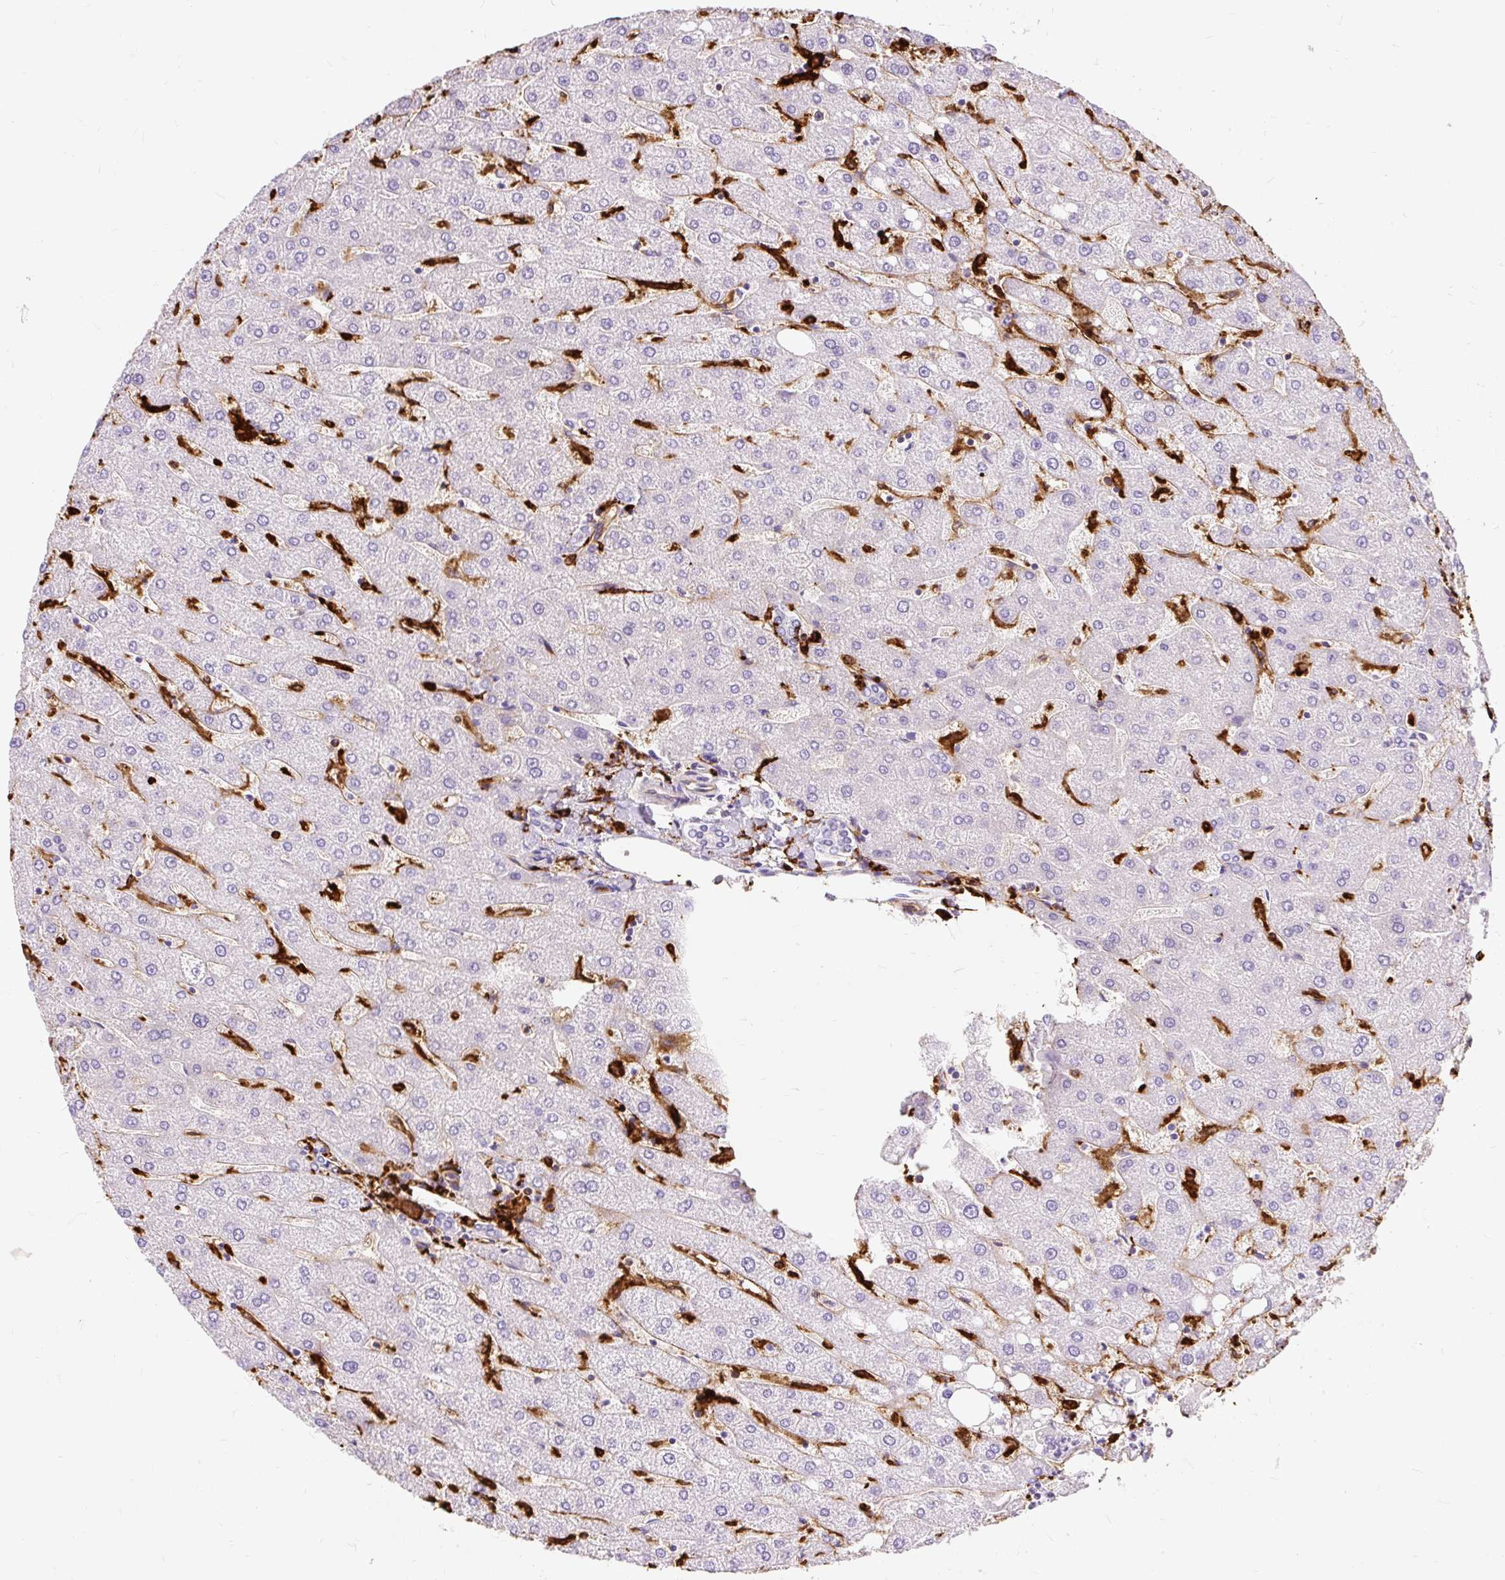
{"staining": {"intensity": "negative", "quantity": "none", "location": "none"}, "tissue": "liver", "cell_type": "Cholangiocytes", "image_type": "normal", "snomed": [{"axis": "morphology", "description": "Normal tissue, NOS"}, {"axis": "topography", "description": "Liver"}], "caption": "High power microscopy image of an IHC photomicrograph of normal liver, revealing no significant expression in cholangiocytes.", "gene": "HLA", "patient": {"sex": "male", "age": 67}}